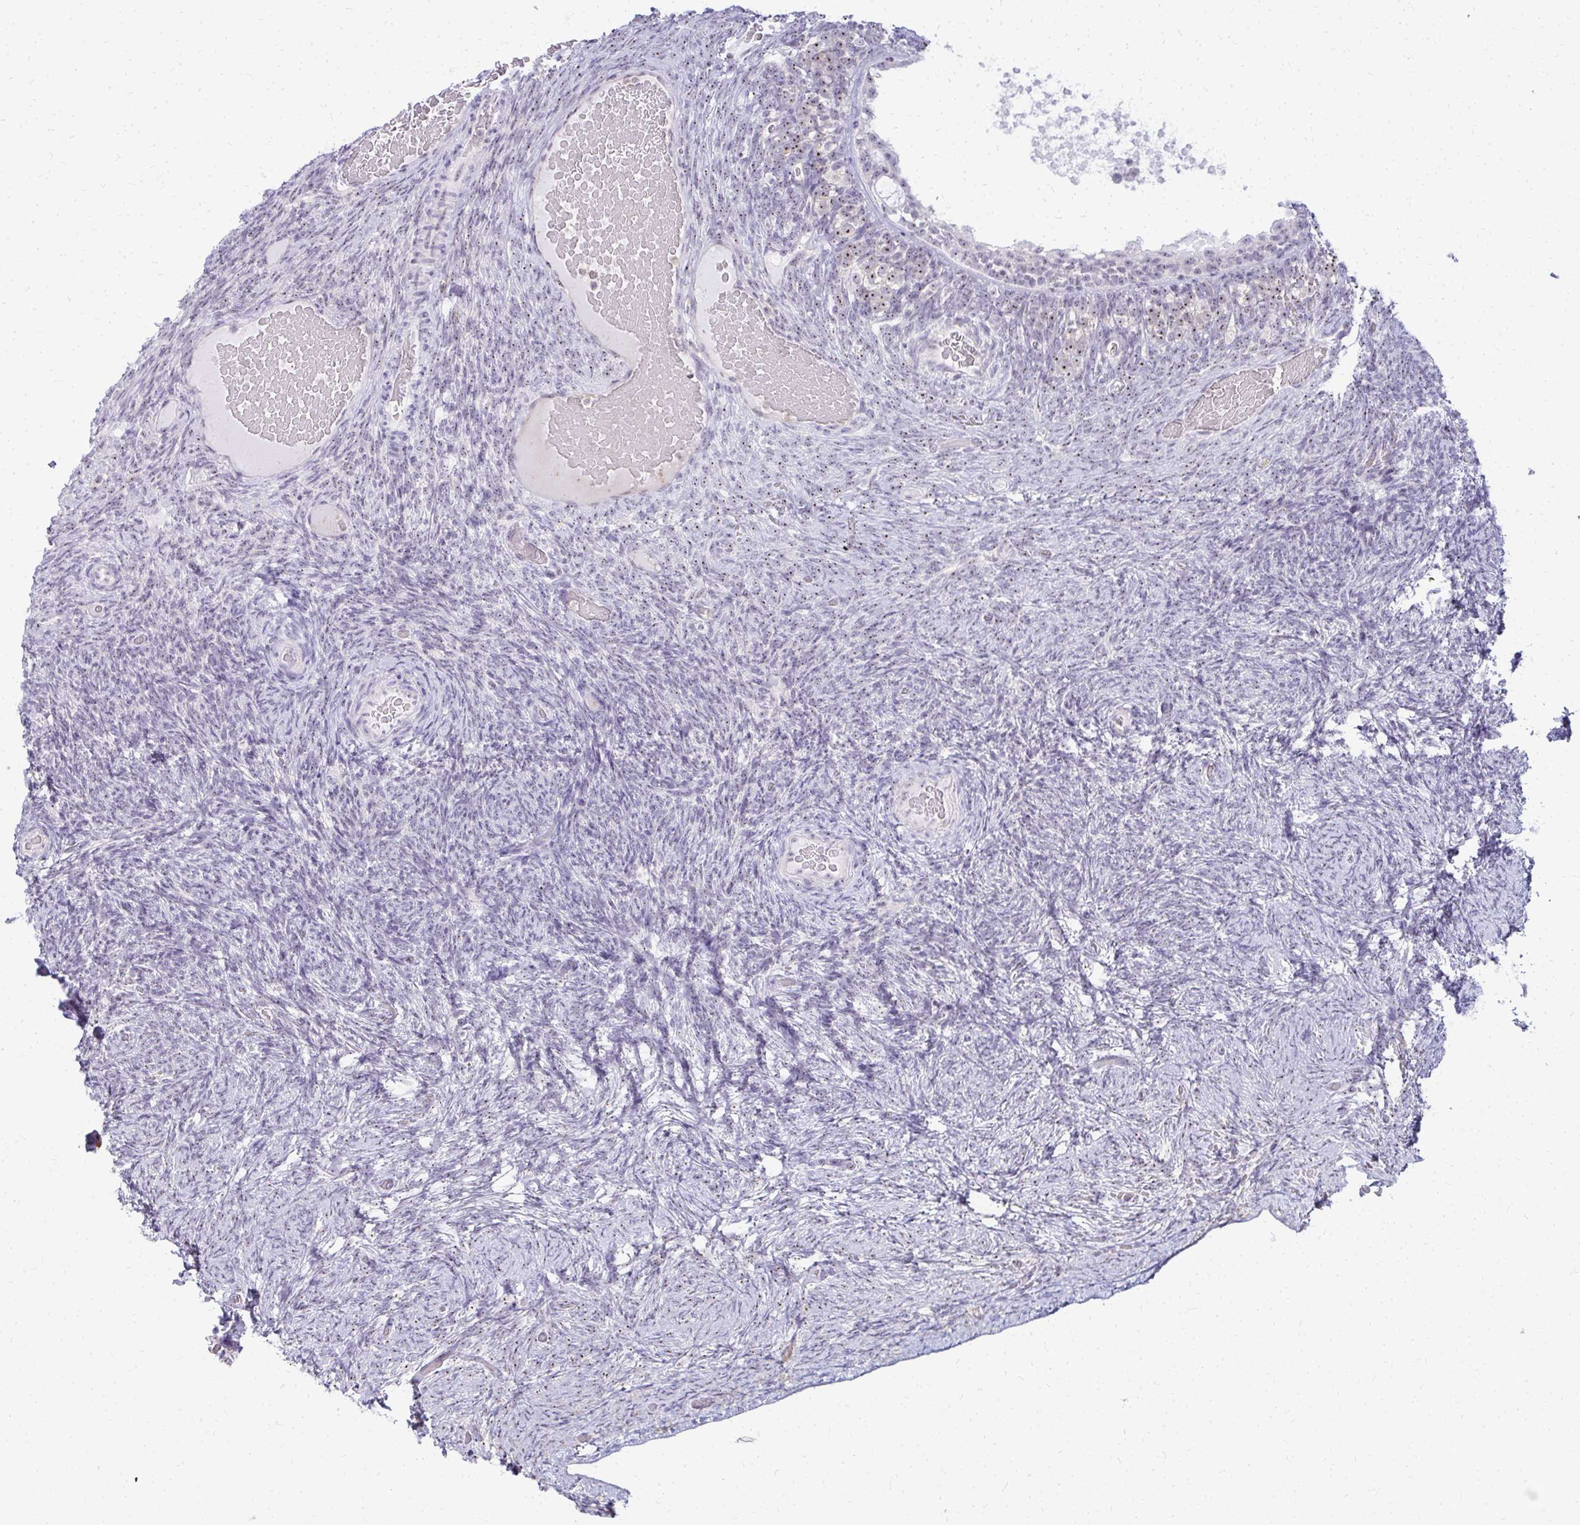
{"staining": {"intensity": "negative", "quantity": "none", "location": "none"}, "tissue": "ovary", "cell_type": "Ovarian stroma cells", "image_type": "normal", "snomed": [{"axis": "morphology", "description": "Normal tissue, NOS"}, {"axis": "topography", "description": "Ovary"}], "caption": "DAB immunohistochemical staining of unremarkable ovary displays no significant staining in ovarian stroma cells.", "gene": "FAM9A", "patient": {"sex": "female", "age": 34}}